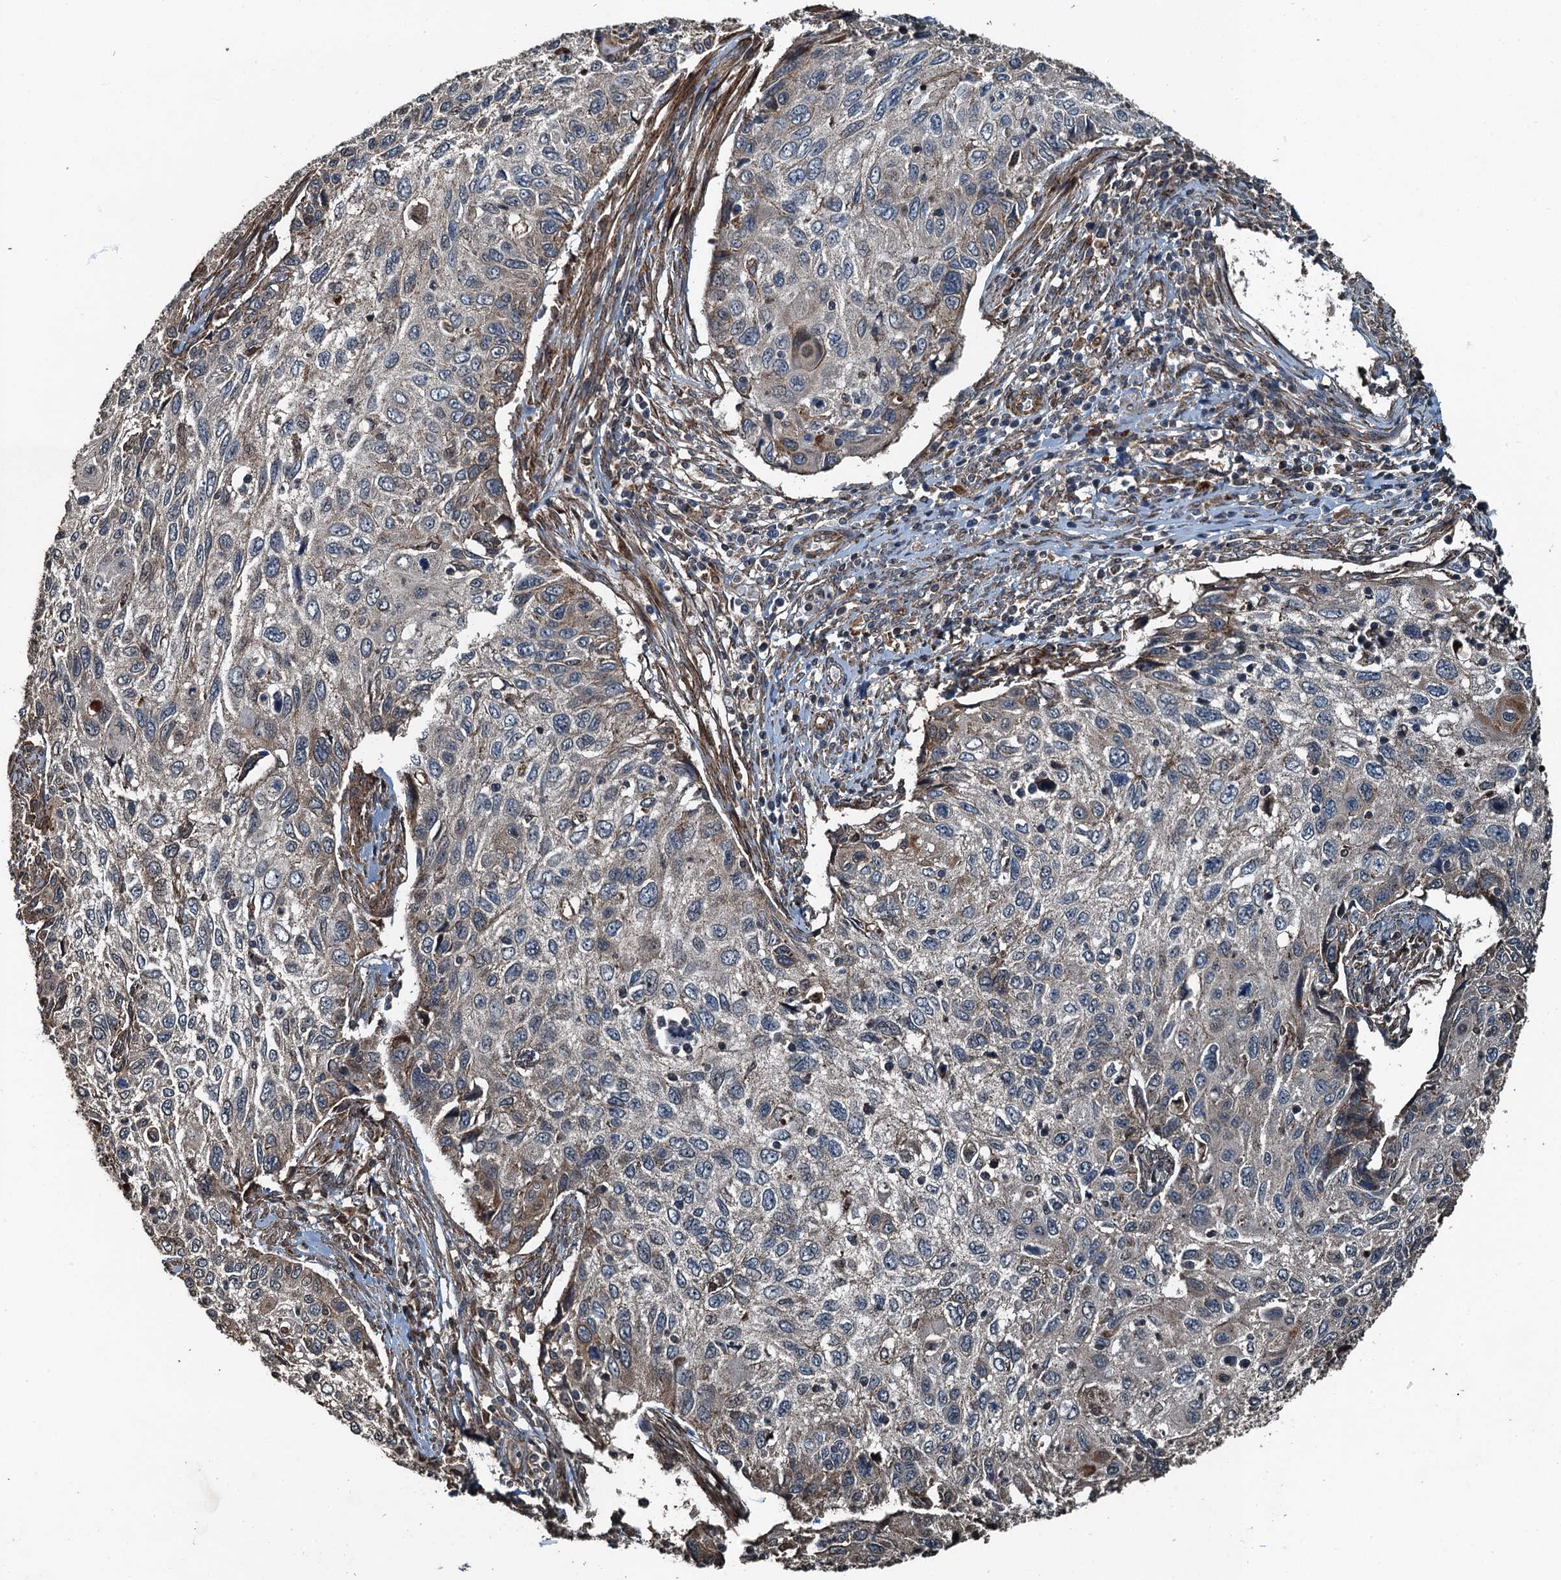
{"staining": {"intensity": "weak", "quantity": "<25%", "location": "cytoplasmic/membranous"}, "tissue": "cervical cancer", "cell_type": "Tumor cells", "image_type": "cancer", "snomed": [{"axis": "morphology", "description": "Squamous cell carcinoma, NOS"}, {"axis": "topography", "description": "Cervix"}], "caption": "Protein analysis of cervical squamous cell carcinoma displays no significant staining in tumor cells.", "gene": "TCTN1", "patient": {"sex": "female", "age": 70}}